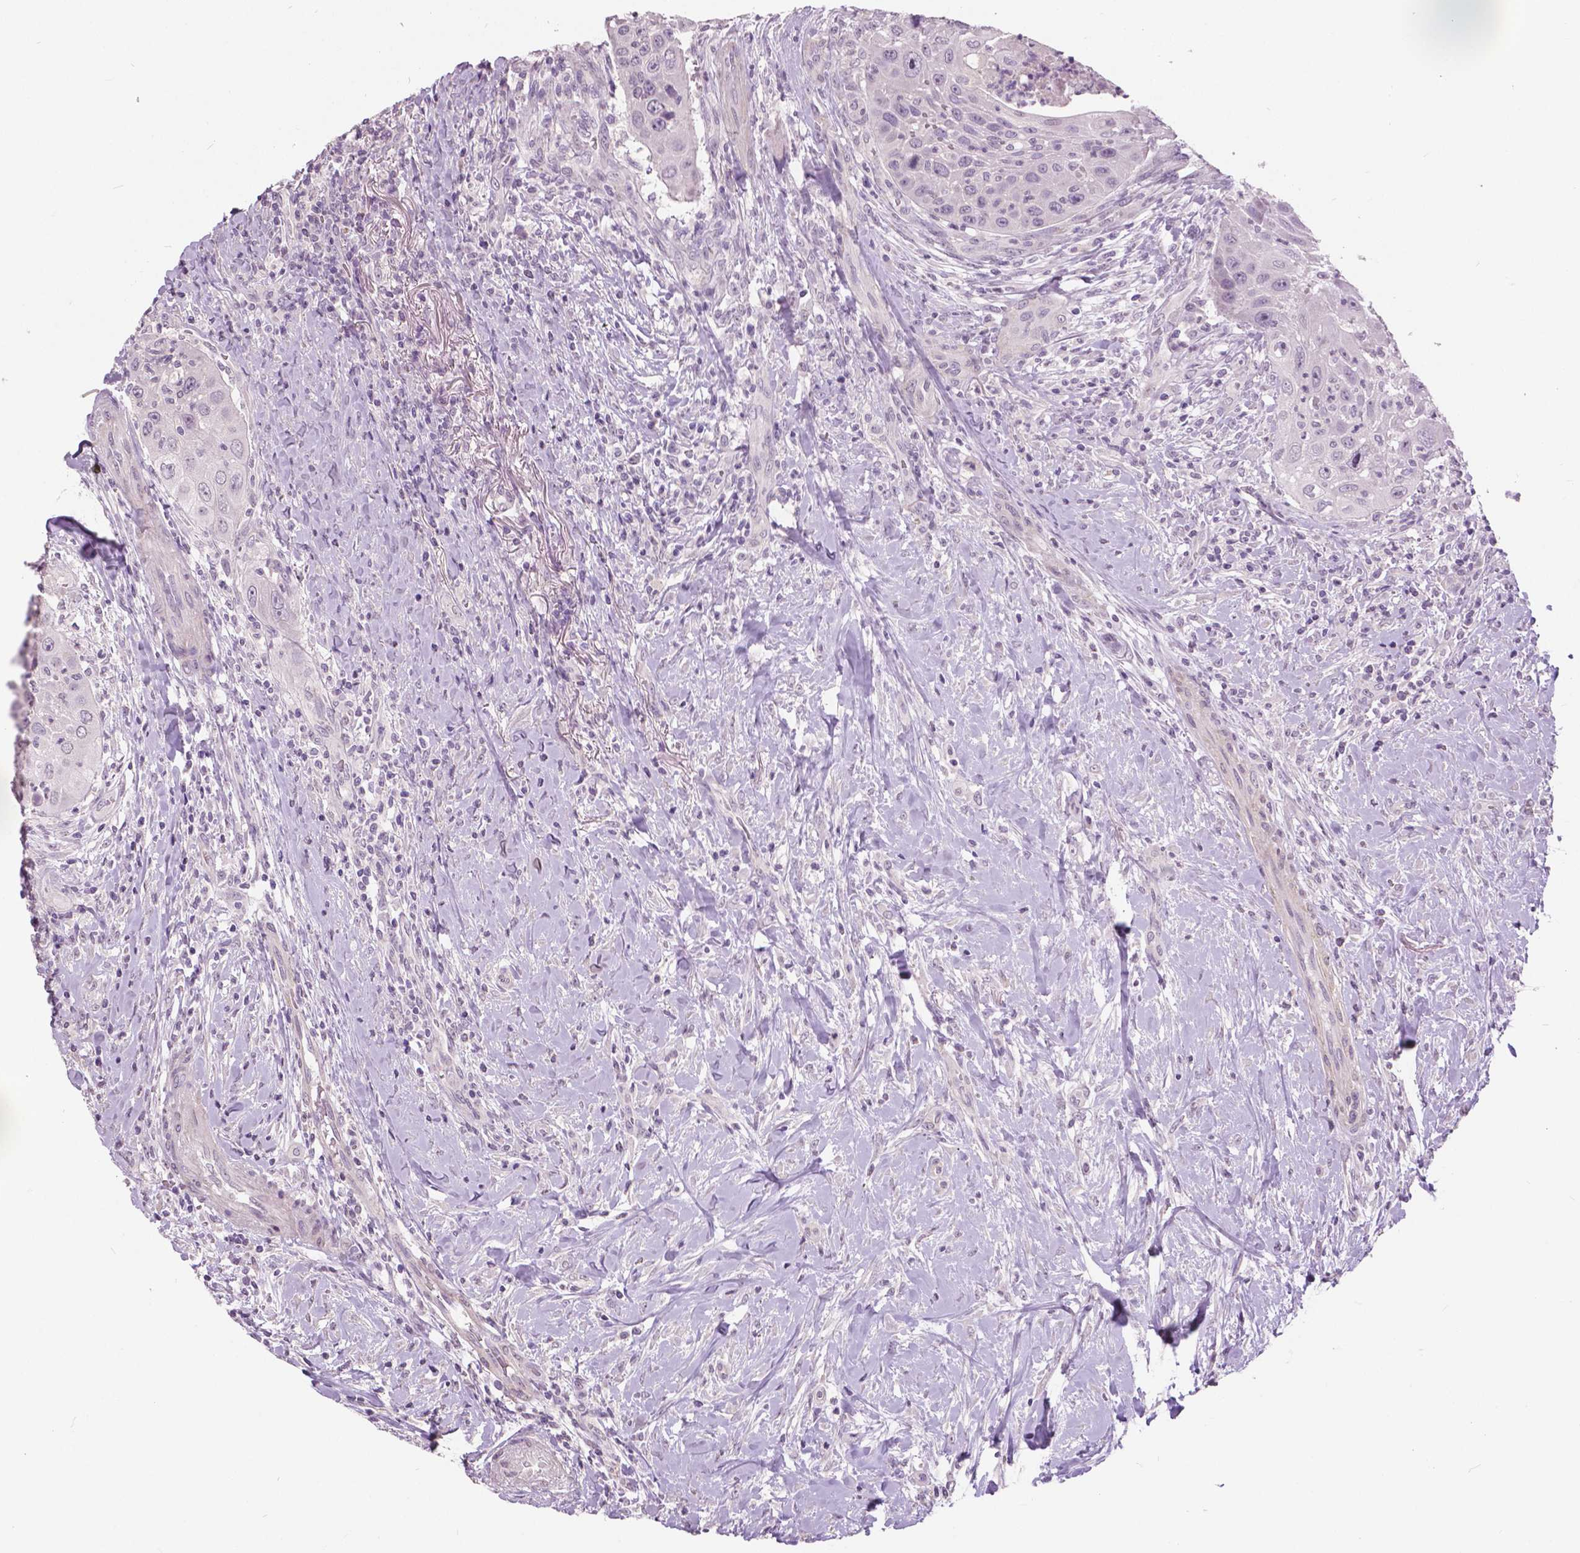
{"staining": {"intensity": "negative", "quantity": "none", "location": "none"}, "tissue": "head and neck cancer", "cell_type": "Tumor cells", "image_type": "cancer", "snomed": [{"axis": "morphology", "description": "Squamous cell carcinoma, NOS"}, {"axis": "topography", "description": "Head-Neck"}], "caption": "Tumor cells are negative for brown protein staining in head and neck cancer.", "gene": "GRIN2A", "patient": {"sex": "male", "age": 69}}